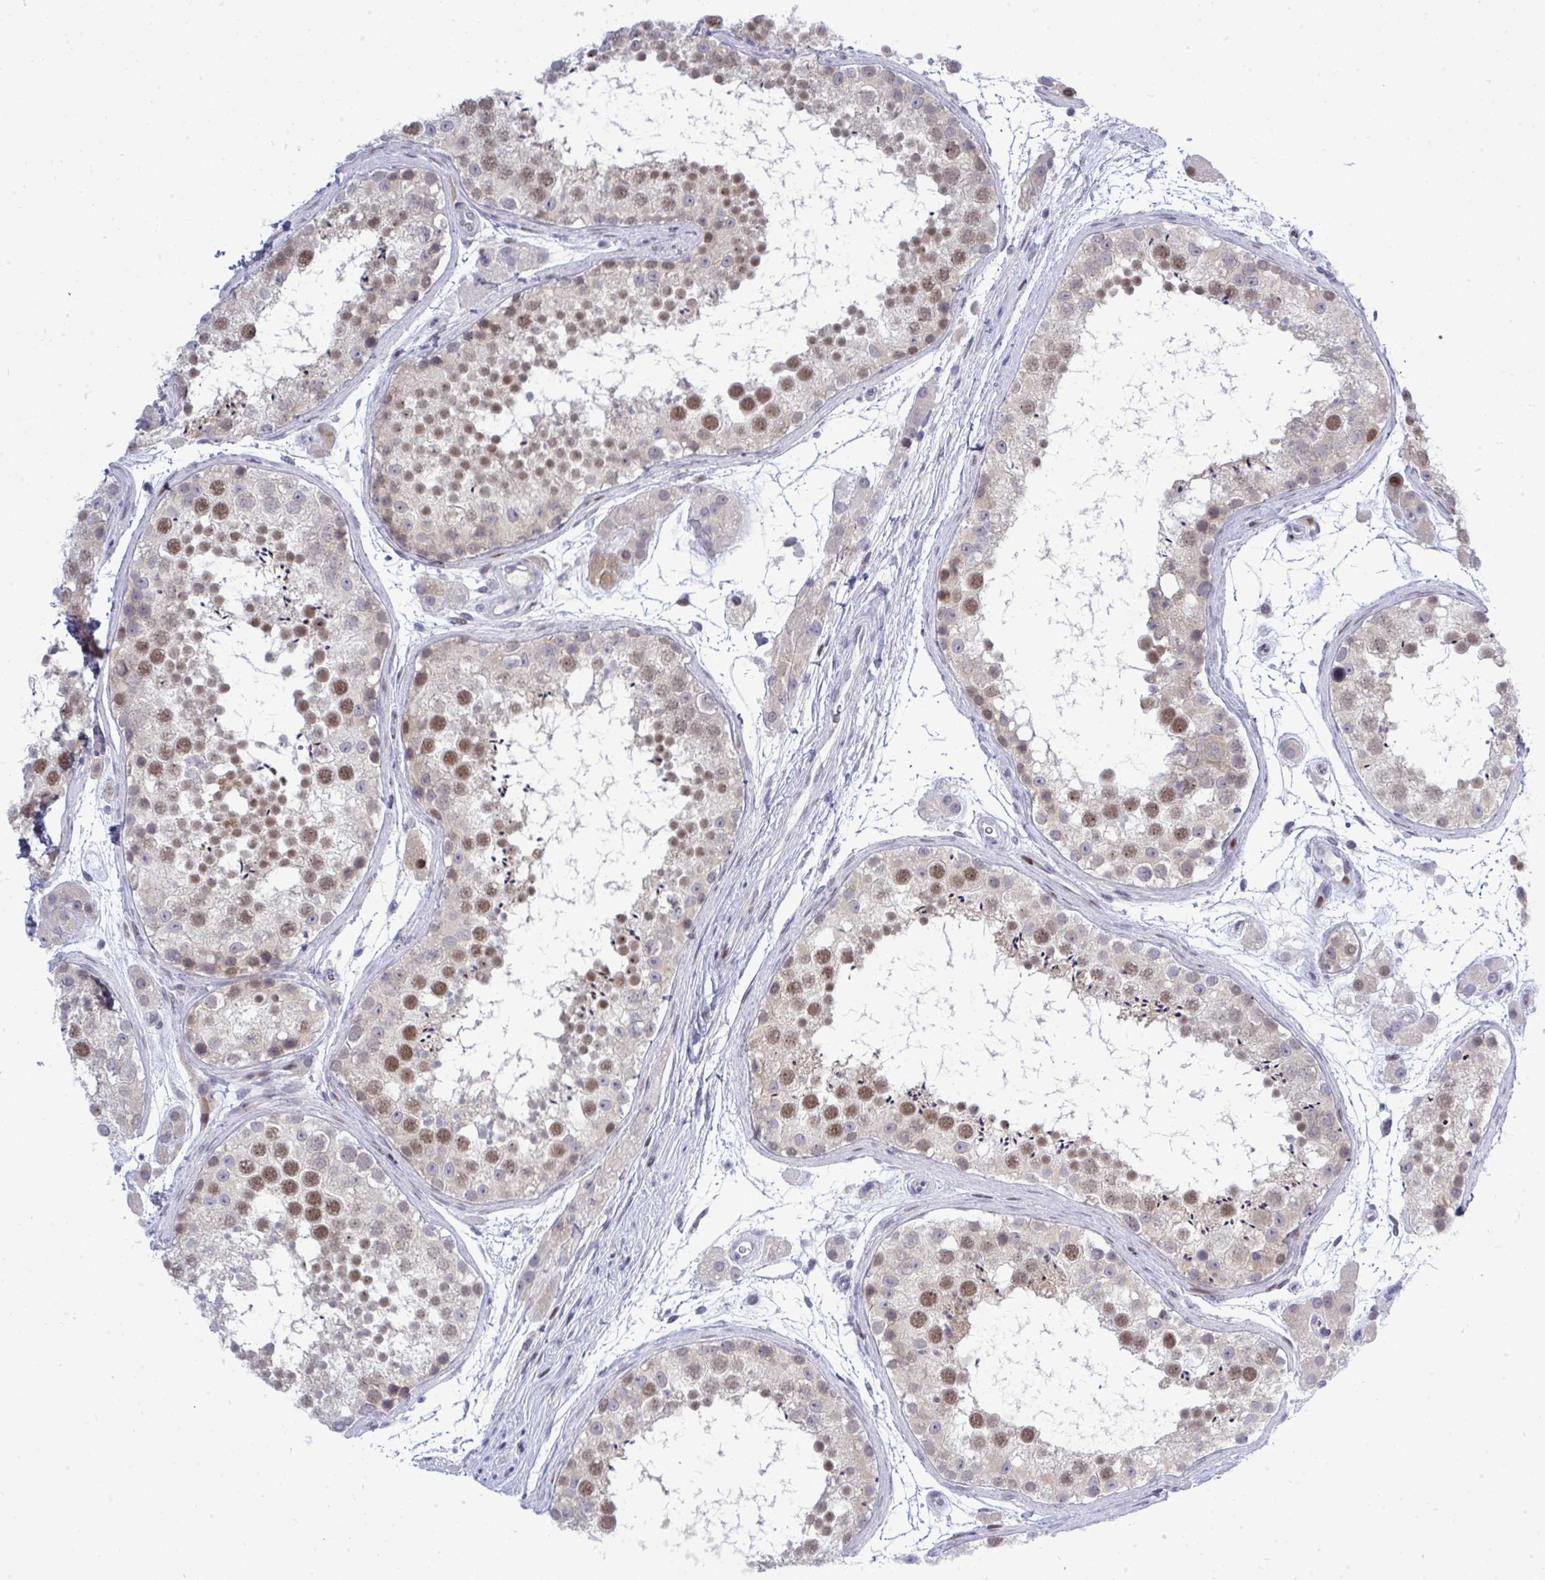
{"staining": {"intensity": "moderate", "quantity": "25%-75%", "location": "nuclear"}, "tissue": "testis", "cell_type": "Cells in seminiferous ducts", "image_type": "normal", "snomed": [{"axis": "morphology", "description": "Normal tissue, NOS"}, {"axis": "topography", "description": "Testis"}], "caption": "A brown stain highlights moderate nuclear staining of a protein in cells in seminiferous ducts of normal human testis. Nuclei are stained in blue.", "gene": "TAB1", "patient": {"sex": "male", "age": 41}}